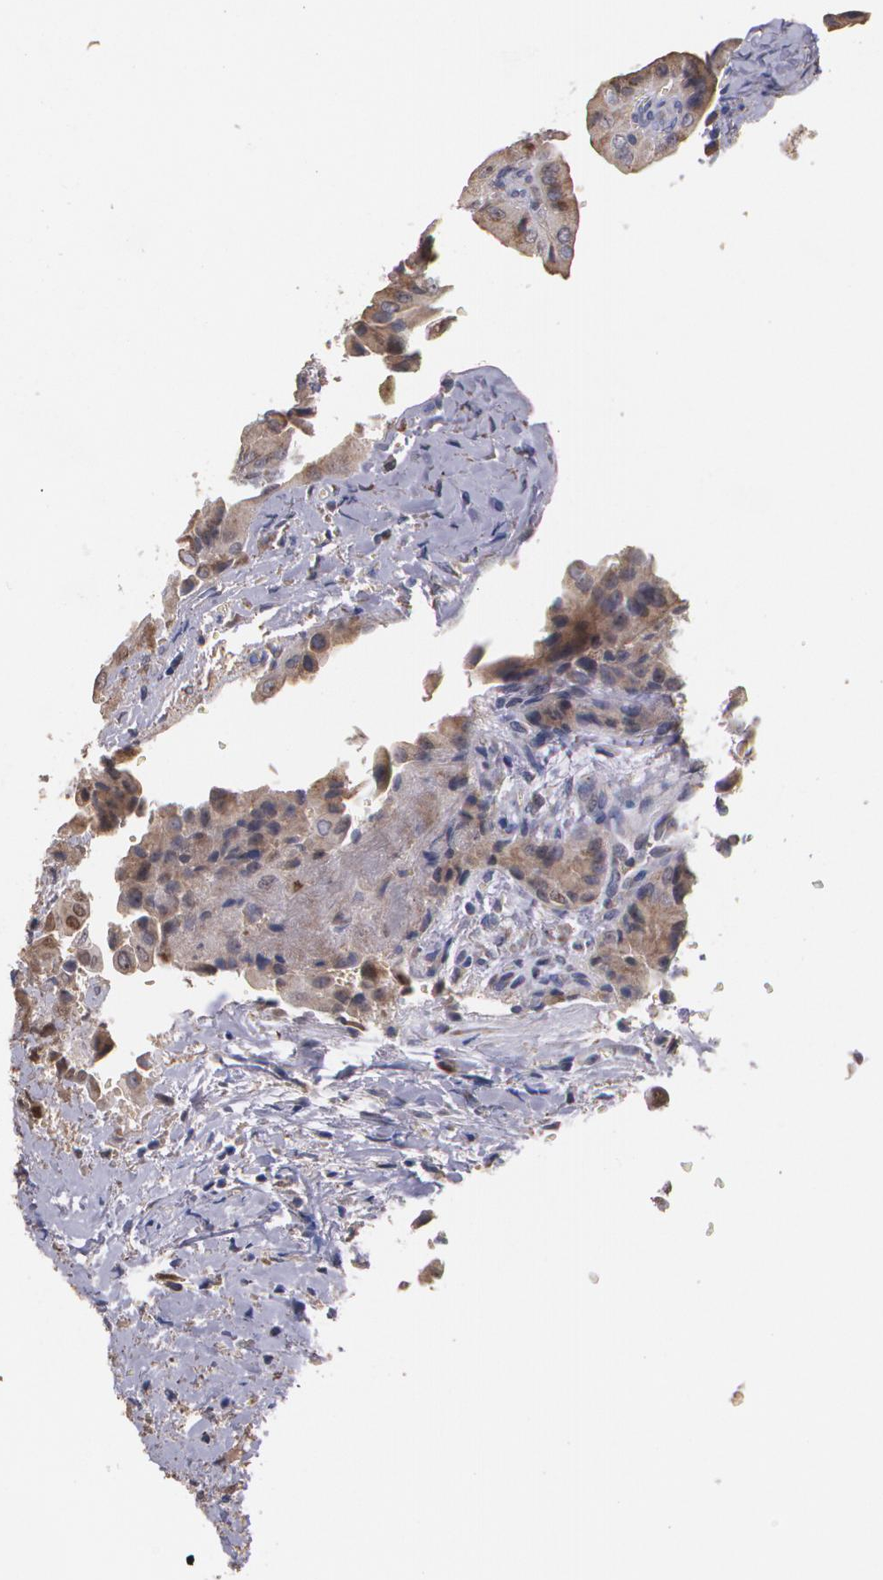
{"staining": {"intensity": "moderate", "quantity": "25%-75%", "location": "cytoplasmic/membranous"}, "tissue": "thyroid cancer", "cell_type": "Tumor cells", "image_type": "cancer", "snomed": [{"axis": "morphology", "description": "Papillary adenocarcinoma, NOS"}, {"axis": "topography", "description": "Thyroid gland"}], "caption": "Immunohistochemical staining of papillary adenocarcinoma (thyroid) reveals moderate cytoplasmic/membranous protein expression in approximately 25%-75% of tumor cells.", "gene": "ATF3", "patient": {"sex": "female", "age": 71}}